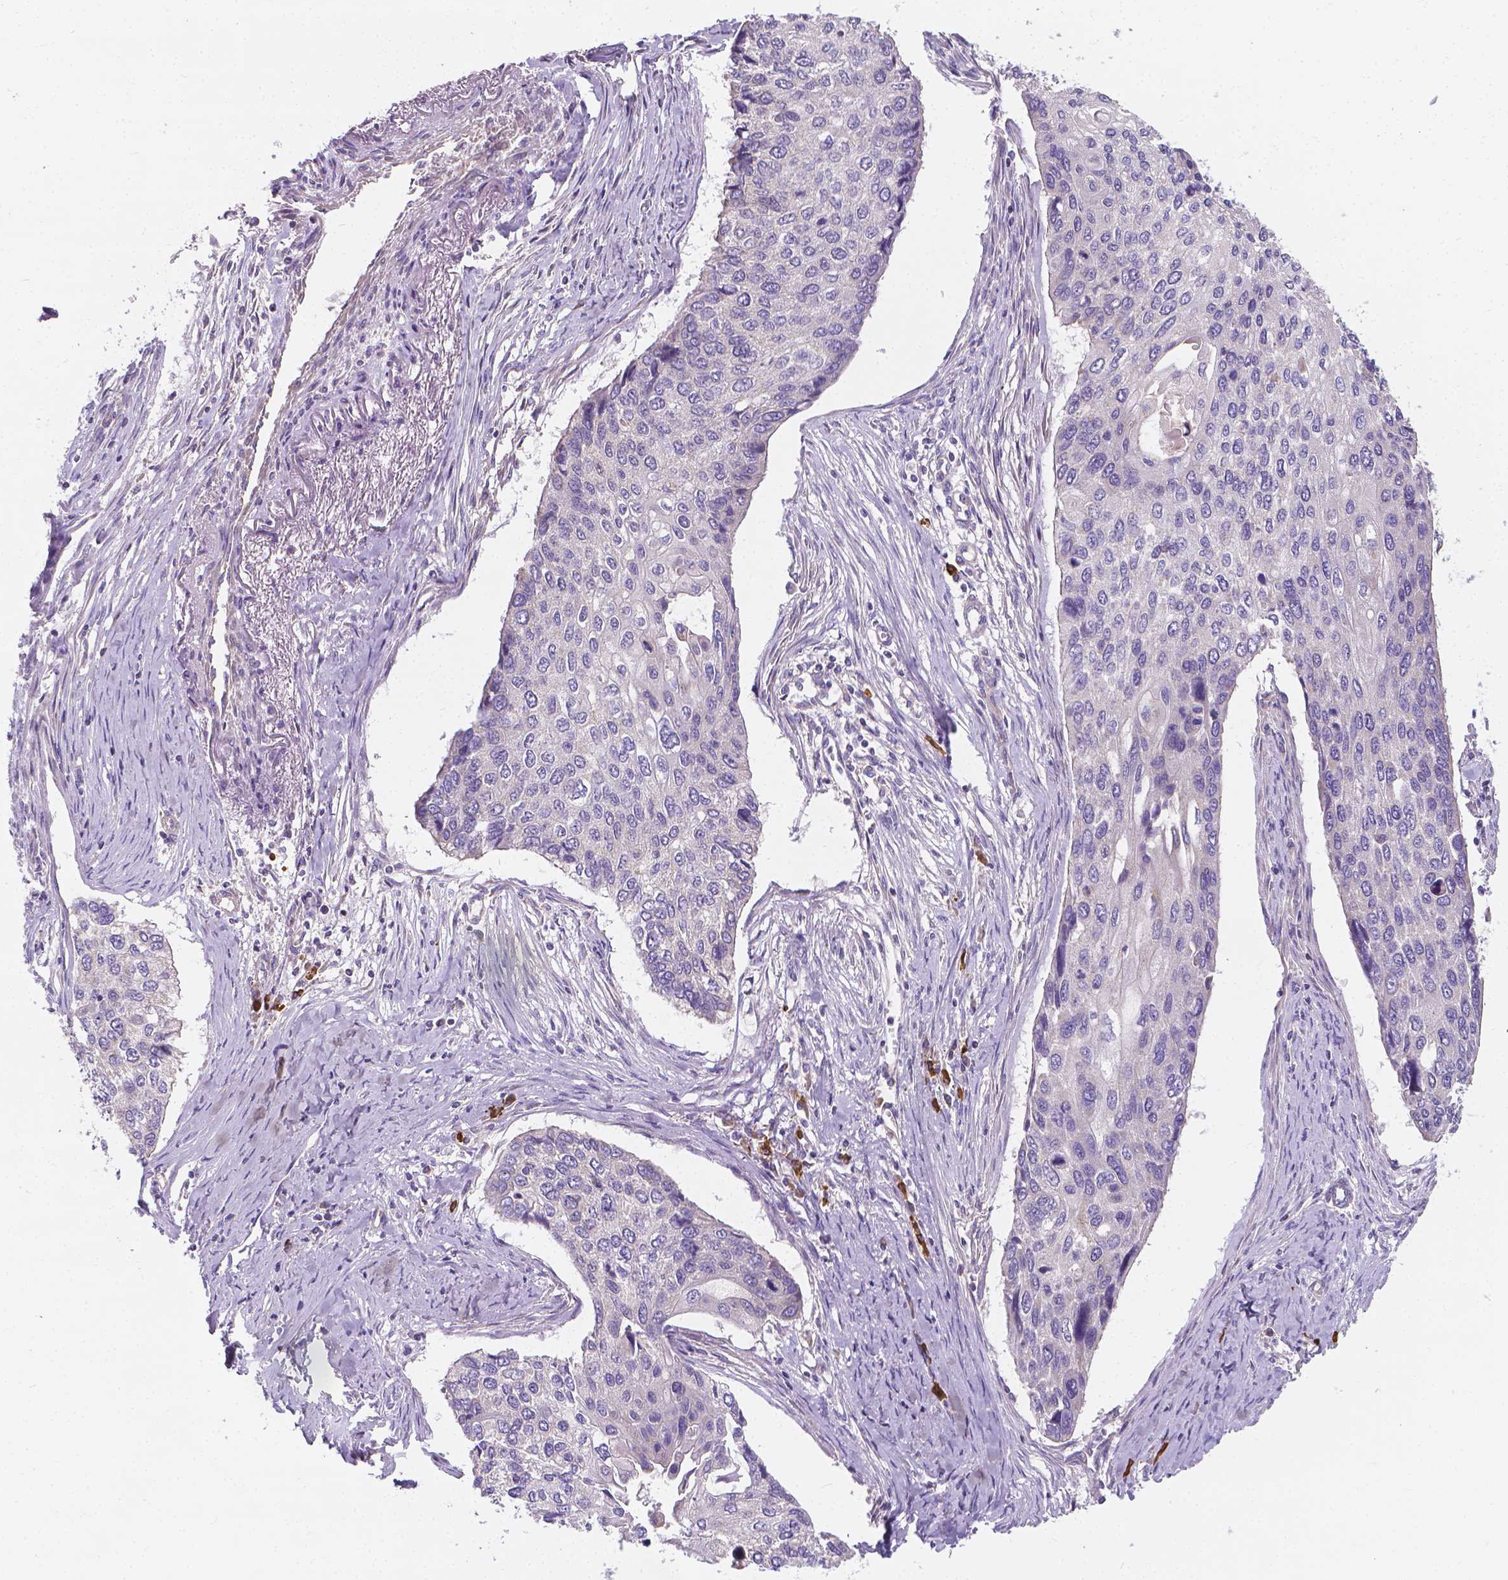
{"staining": {"intensity": "negative", "quantity": "none", "location": "none"}, "tissue": "lung cancer", "cell_type": "Tumor cells", "image_type": "cancer", "snomed": [{"axis": "morphology", "description": "Squamous cell carcinoma, NOS"}, {"axis": "morphology", "description": "Squamous cell carcinoma, metastatic, NOS"}, {"axis": "topography", "description": "Lung"}], "caption": "Immunohistochemical staining of lung metastatic squamous cell carcinoma reveals no significant staining in tumor cells.", "gene": "SNCAIP", "patient": {"sex": "male", "age": 63}}